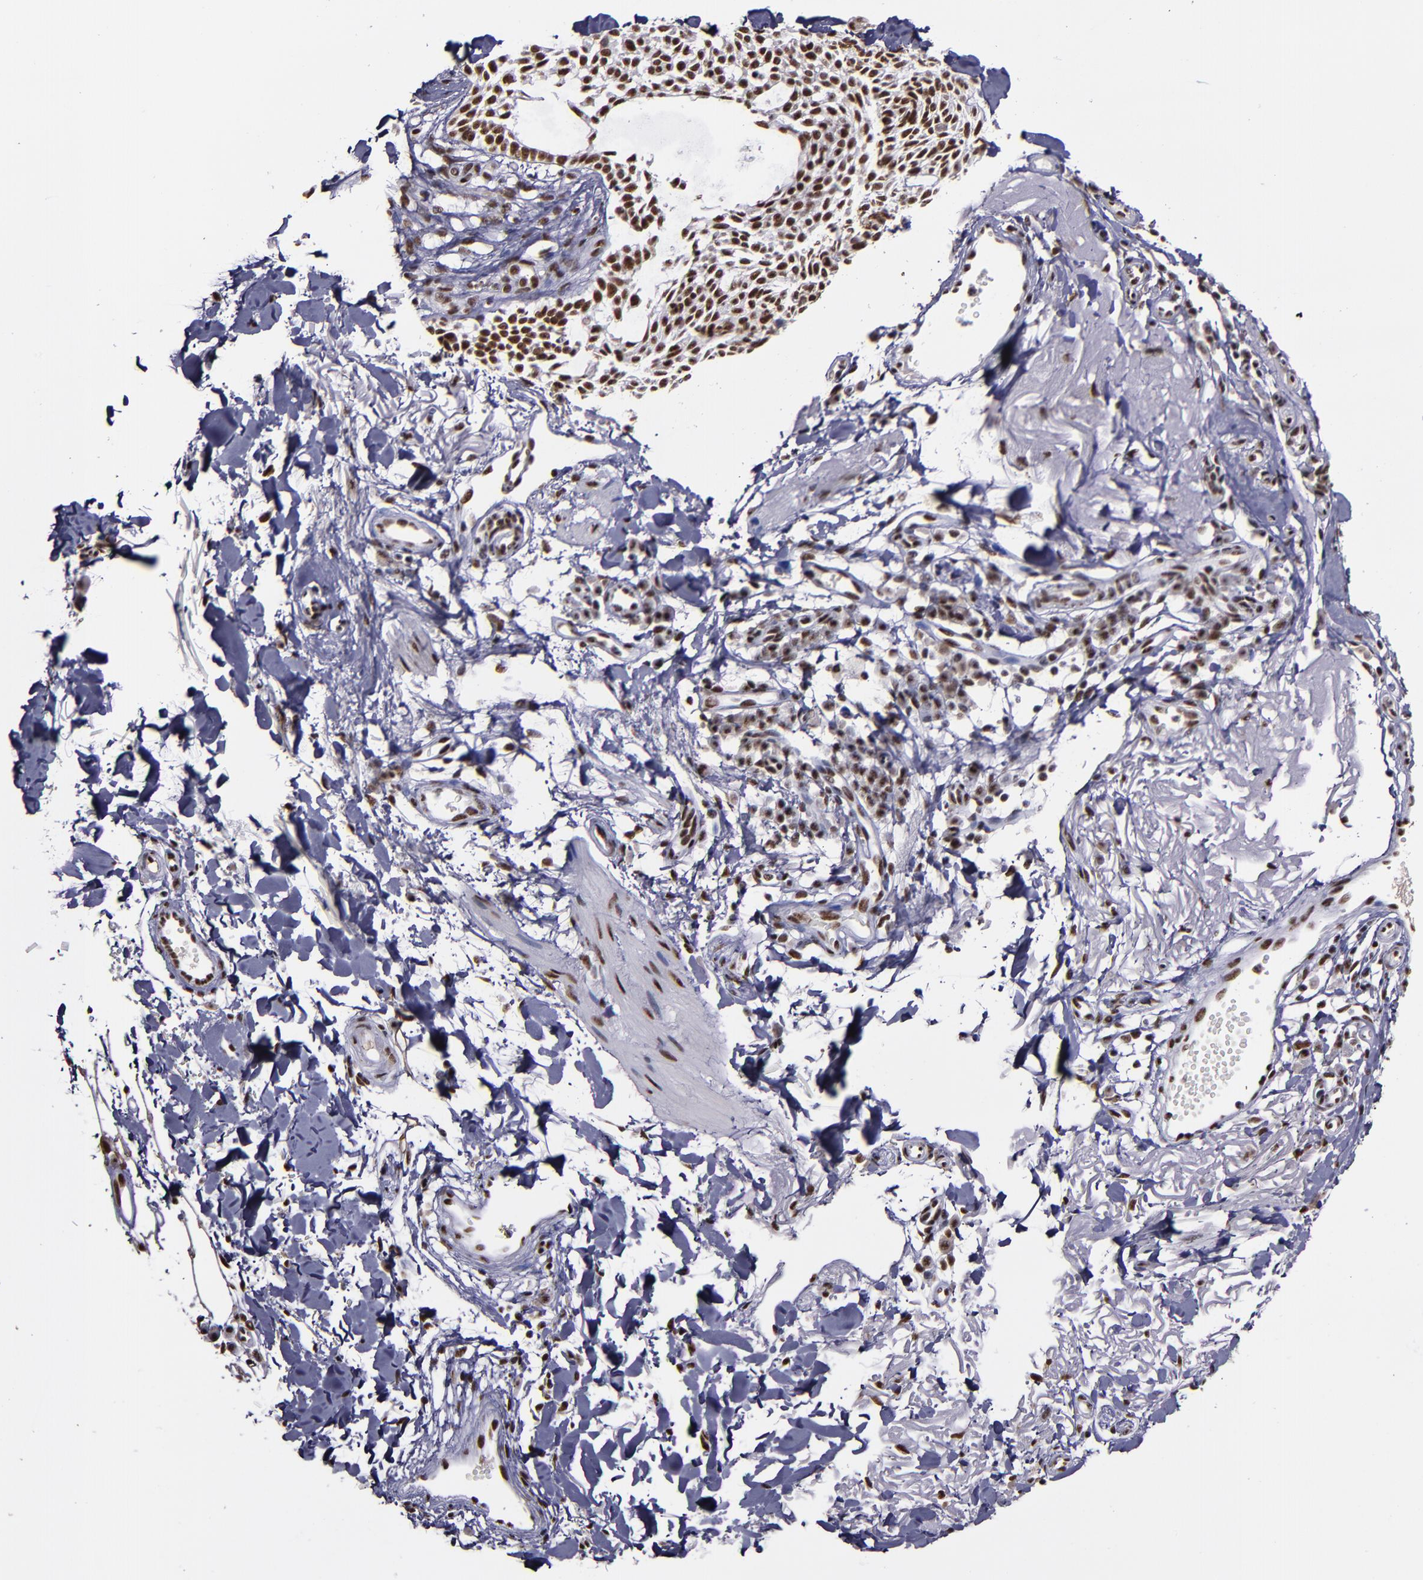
{"staining": {"intensity": "moderate", "quantity": ">75%", "location": "nuclear"}, "tissue": "skin cancer", "cell_type": "Tumor cells", "image_type": "cancer", "snomed": [{"axis": "morphology", "description": "Basal cell carcinoma"}, {"axis": "topography", "description": "Skin"}], "caption": "The immunohistochemical stain shows moderate nuclear staining in tumor cells of skin cancer (basal cell carcinoma) tissue.", "gene": "PPP4R3A", "patient": {"sex": "male", "age": 74}}